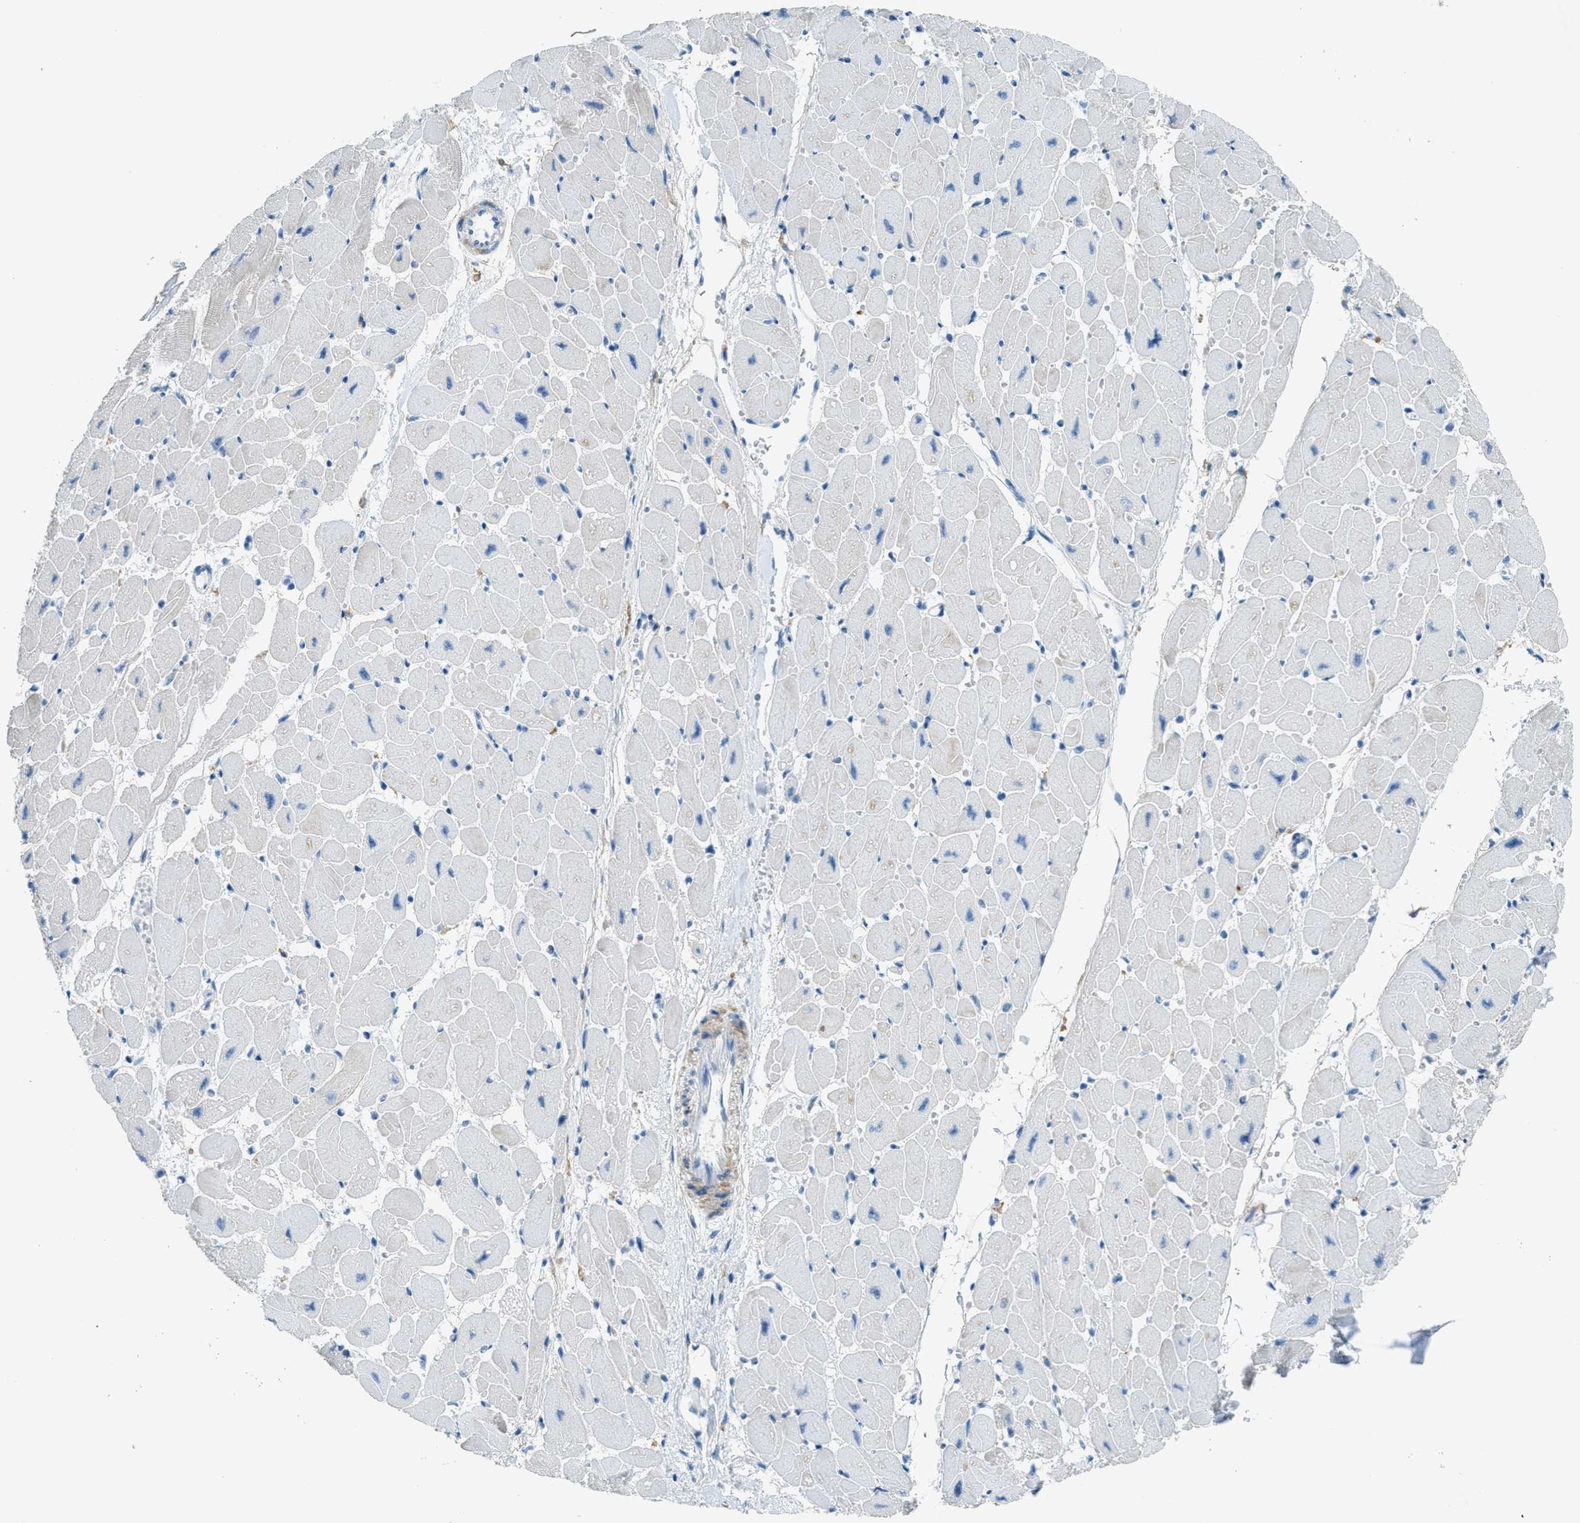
{"staining": {"intensity": "negative", "quantity": "none", "location": "none"}, "tissue": "heart muscle", "cell_type": "Cardiomyocytes", "image_type": "normal", "snomed": [{"axis": "morphology", "description": "Normal tissue, NOS"}, {"axis": "topography", "description": "Heart"}], "caption": "The histopathology image shows no significant positivity in cardiomyocytes of heart muscle.", "gene": "KLHL8", "patient": {"sex": "female", "age": 54}}